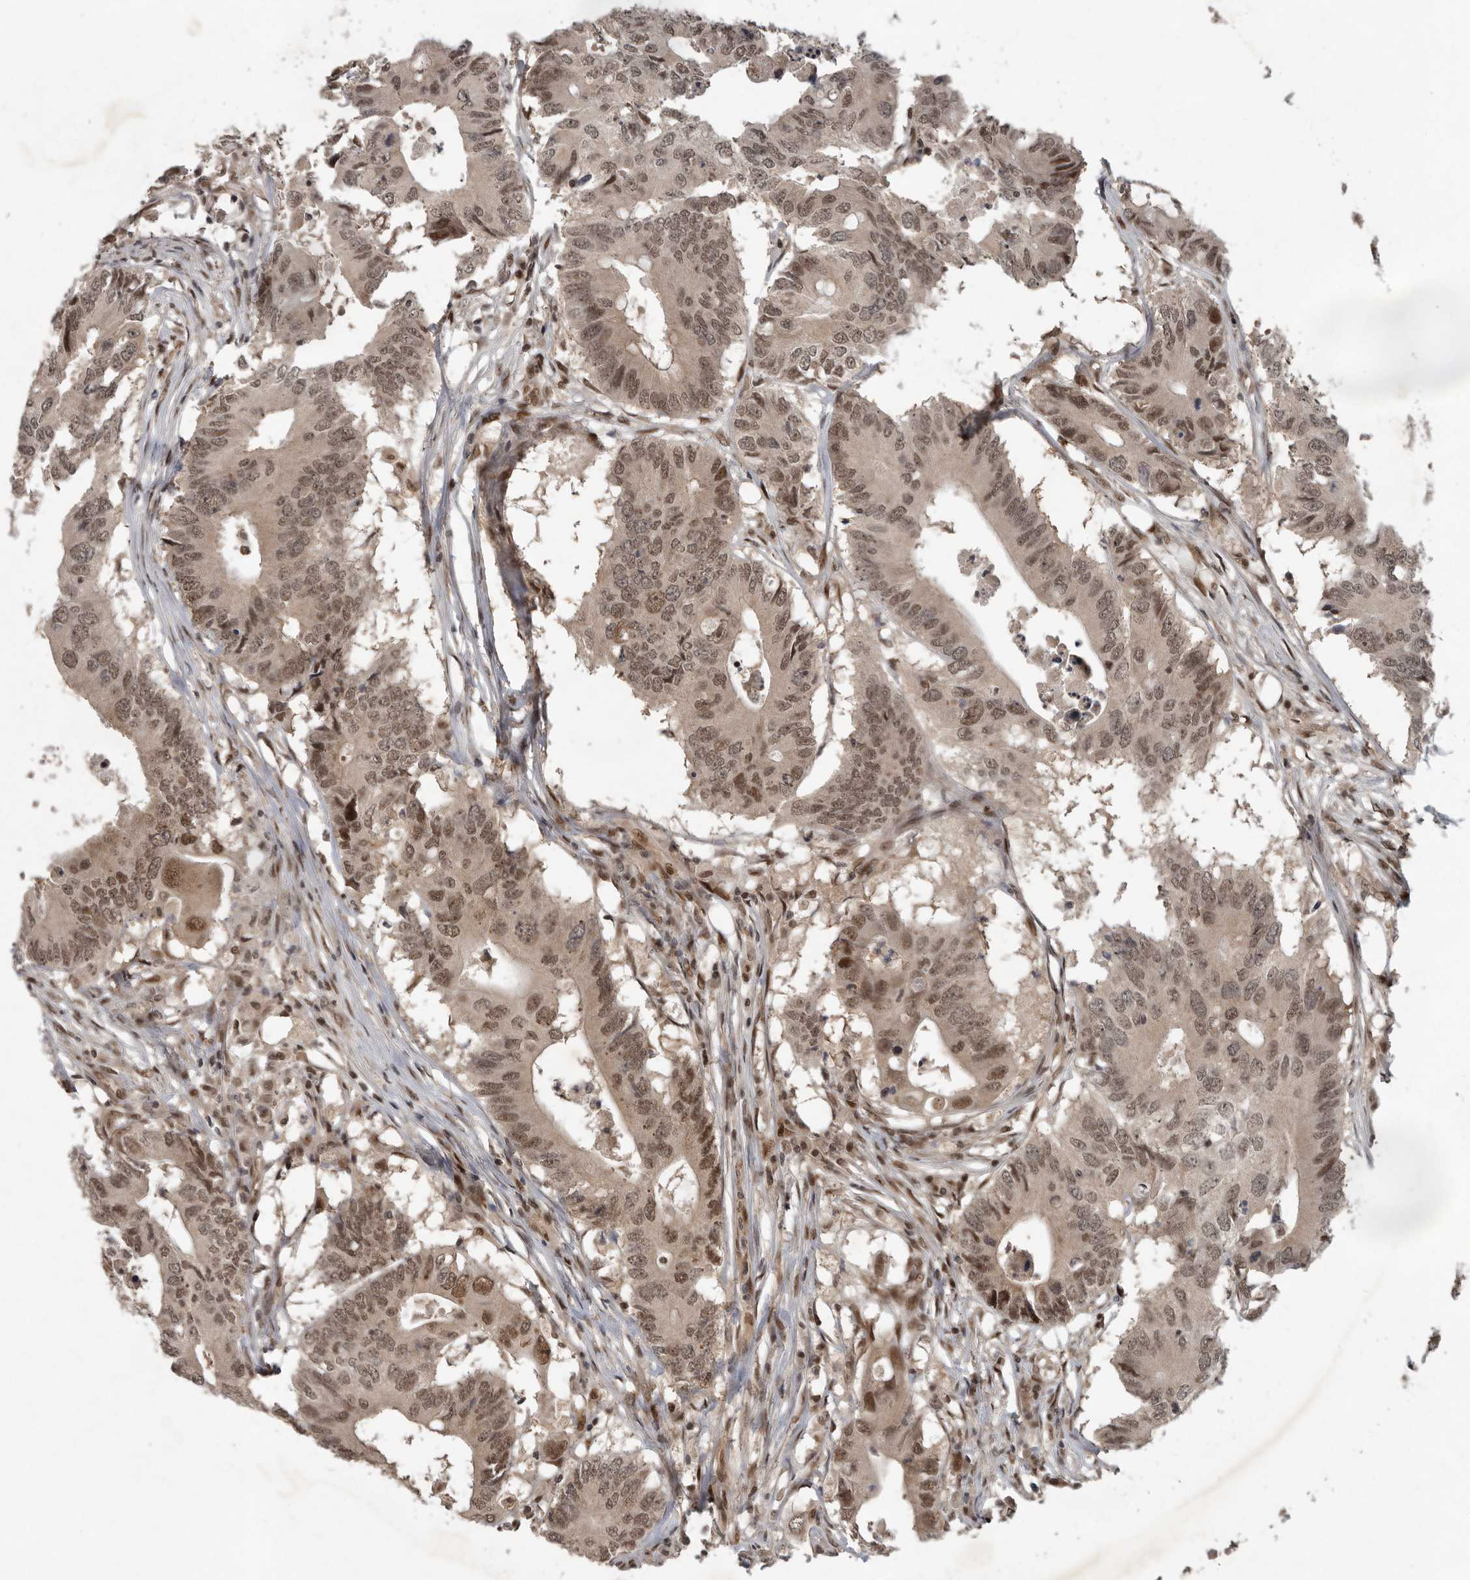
{"staining": {"intensity": "moderate", "quantity": ">75%", "location": "nuclear"}, "tissue": "colorectal cancer", "cell_type": "Tumor cells", "image_type": "cancer", "snomed": [{"axis": "morphology", "description": "Adenocarcinoma, NOS"}, {"axis": "topography", "description": "Colon"}], "caption": "This is a micrograph of immunohistochemistry staining of adenocarcinoma (colorectal), which shows moderate positivity in the nuclear of tumor cells.", "gene": "CDC27", "patient": {"sex": "male", "age": 71}}